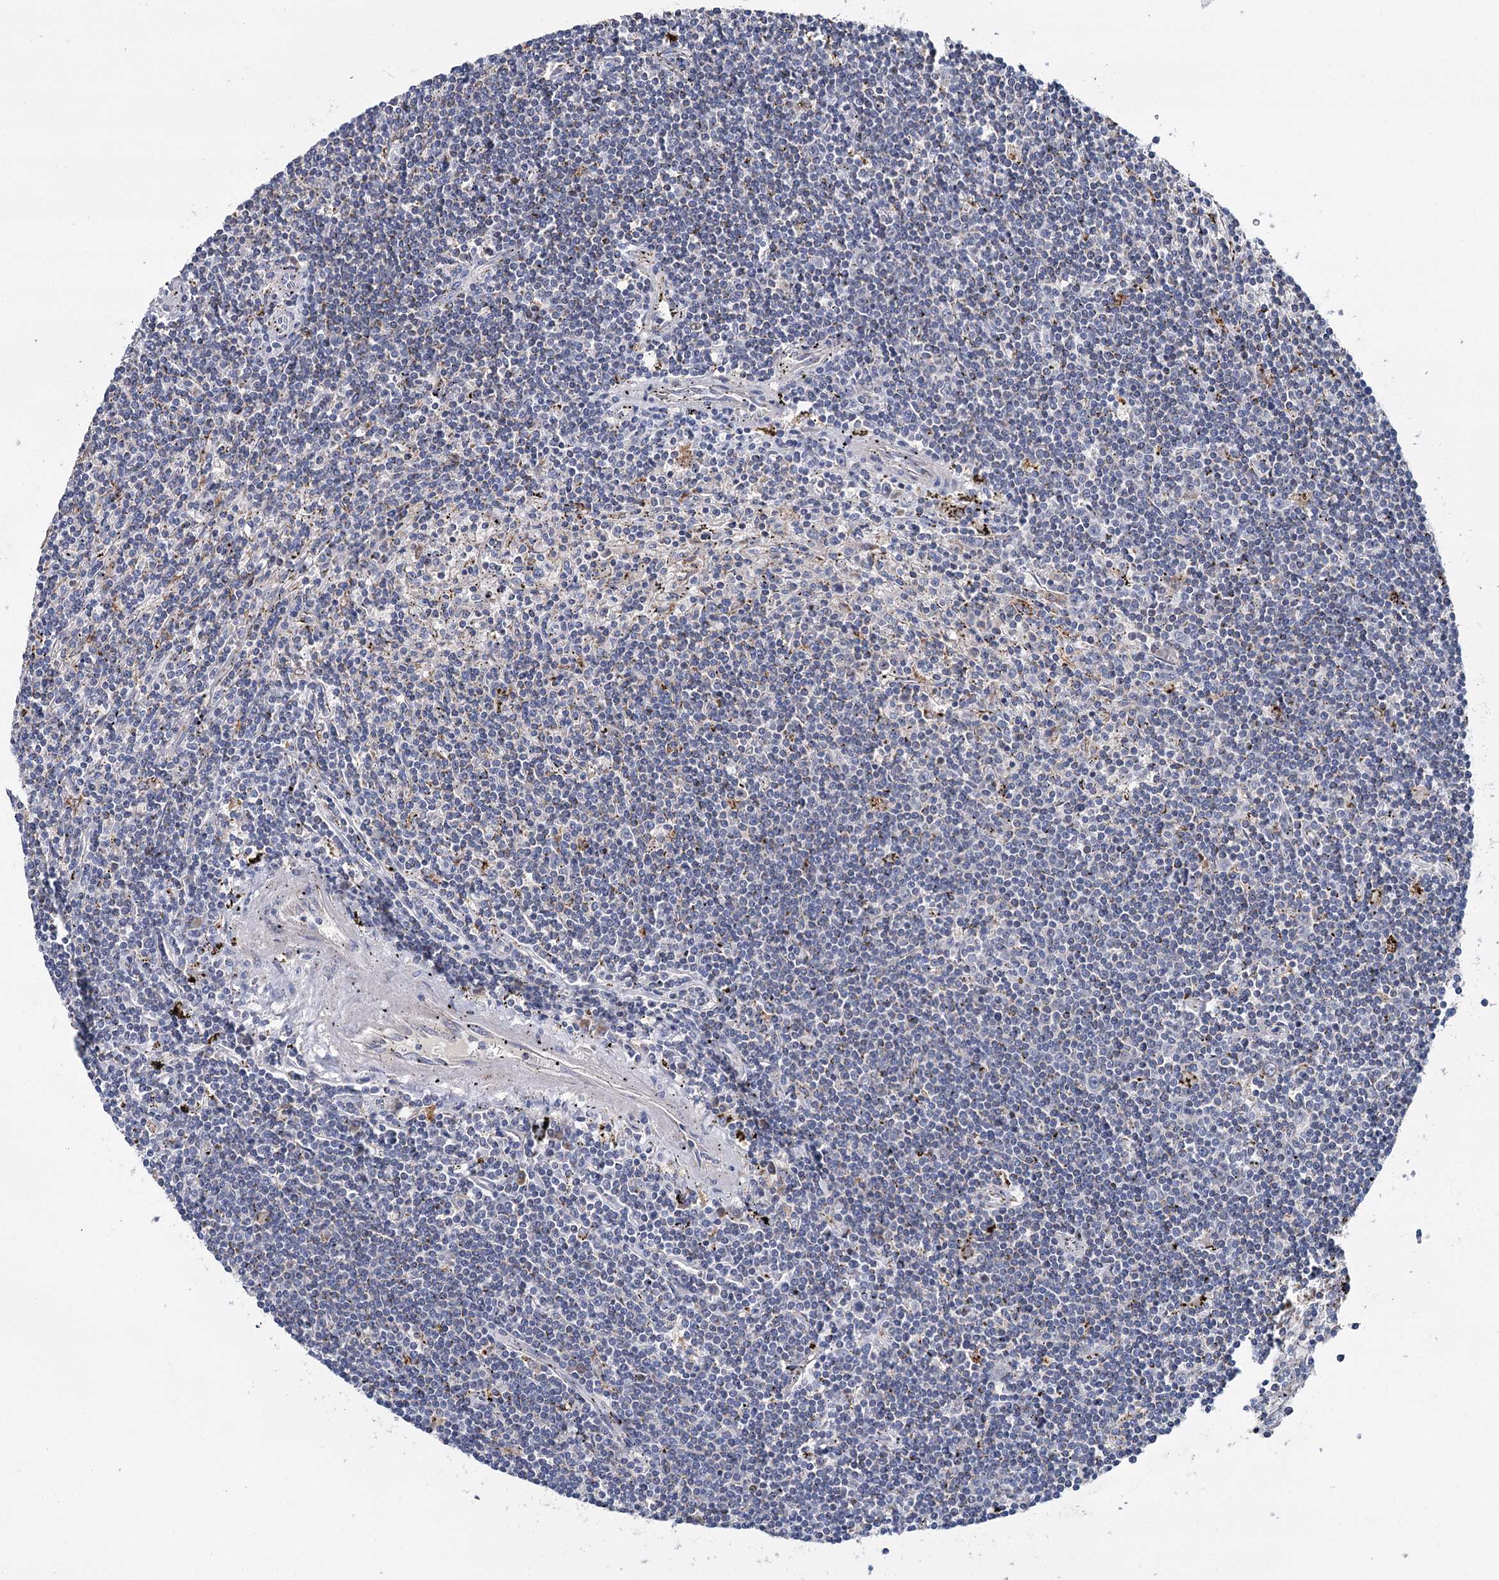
{"staining": {"intensity": "negative", "quantity": "none", "location": "none"}, "tissue": "lymphoma", "cell_type": "Tumor cells", "image_type": "cancer", "snomed": [{"axis": "morphology", "description": "Malignant lymphoma, non-Hodgkin's type, Low grade"}, {"axis": "topography", "description": "Spleen"}], "caption": "DAB (3,3'-diaminobenzidine) immunohistochemical staining of malignant lymphoma, non-Hodgkin's type (low-grade) reveals no significant positivity in tumor cells. (DAB immunohistochemistry with hematoxylin counter stain).", "gene": "ANKRD16", "patient": {"sex": "male", "age": 76}}